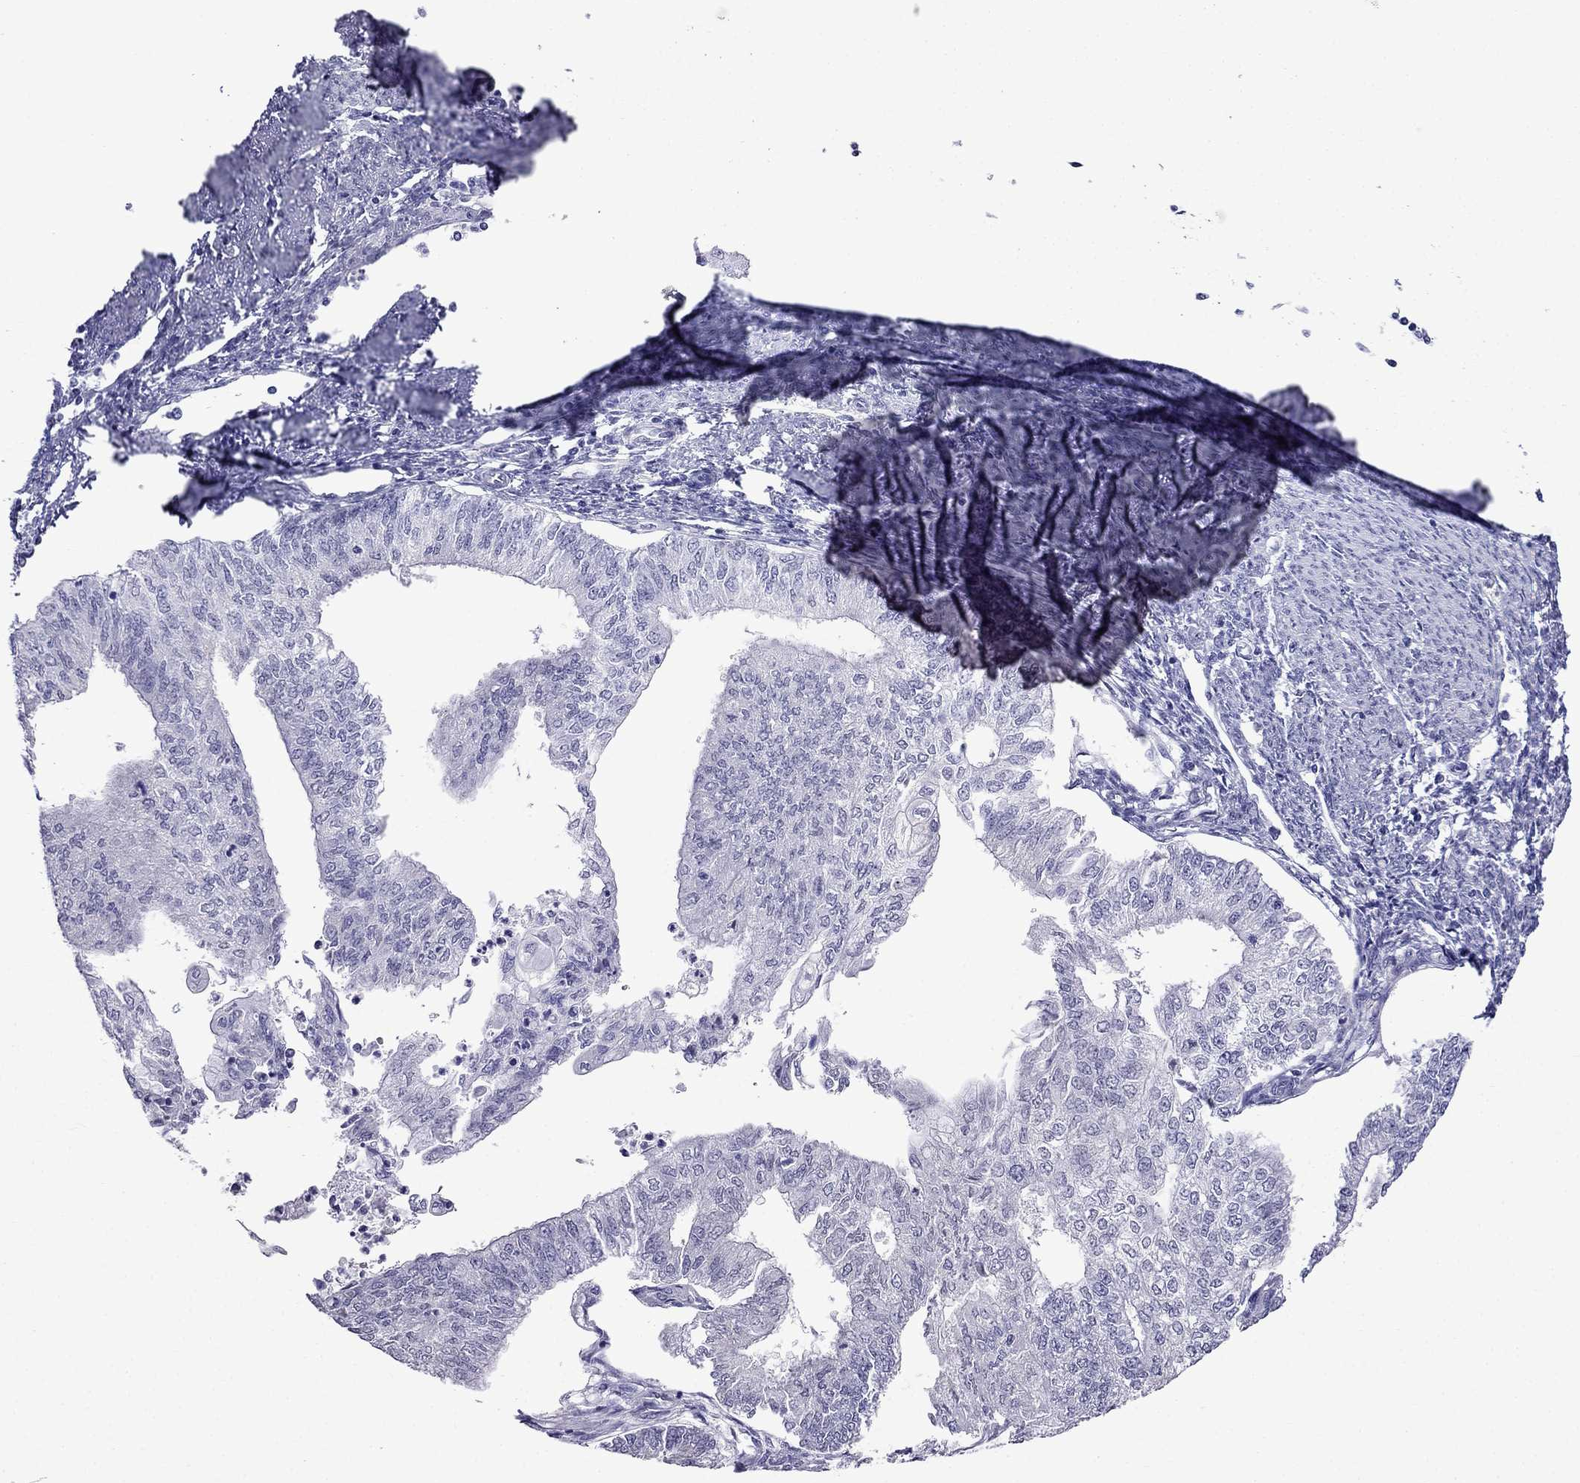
{"staining": {"intensity": "negative", "quantity": "none", "location": "none"}, "tissue": "endometrial cancer", "cell_type": "Tumor cells", "image_type": "cancer", "snomed": [{"axis": "morphology", "description": "Adenocarcinoma, NOS"}, {"axis": "topography", "description": "Endometrium"}], "caption": "High power microscopy image of an immunohistochemistry micrograph of adenocarcinoma (endometrial), revealing no significant expression in tumor cells.", "gene": "MGP", "patient": {"sex": "female", "age": 59}}